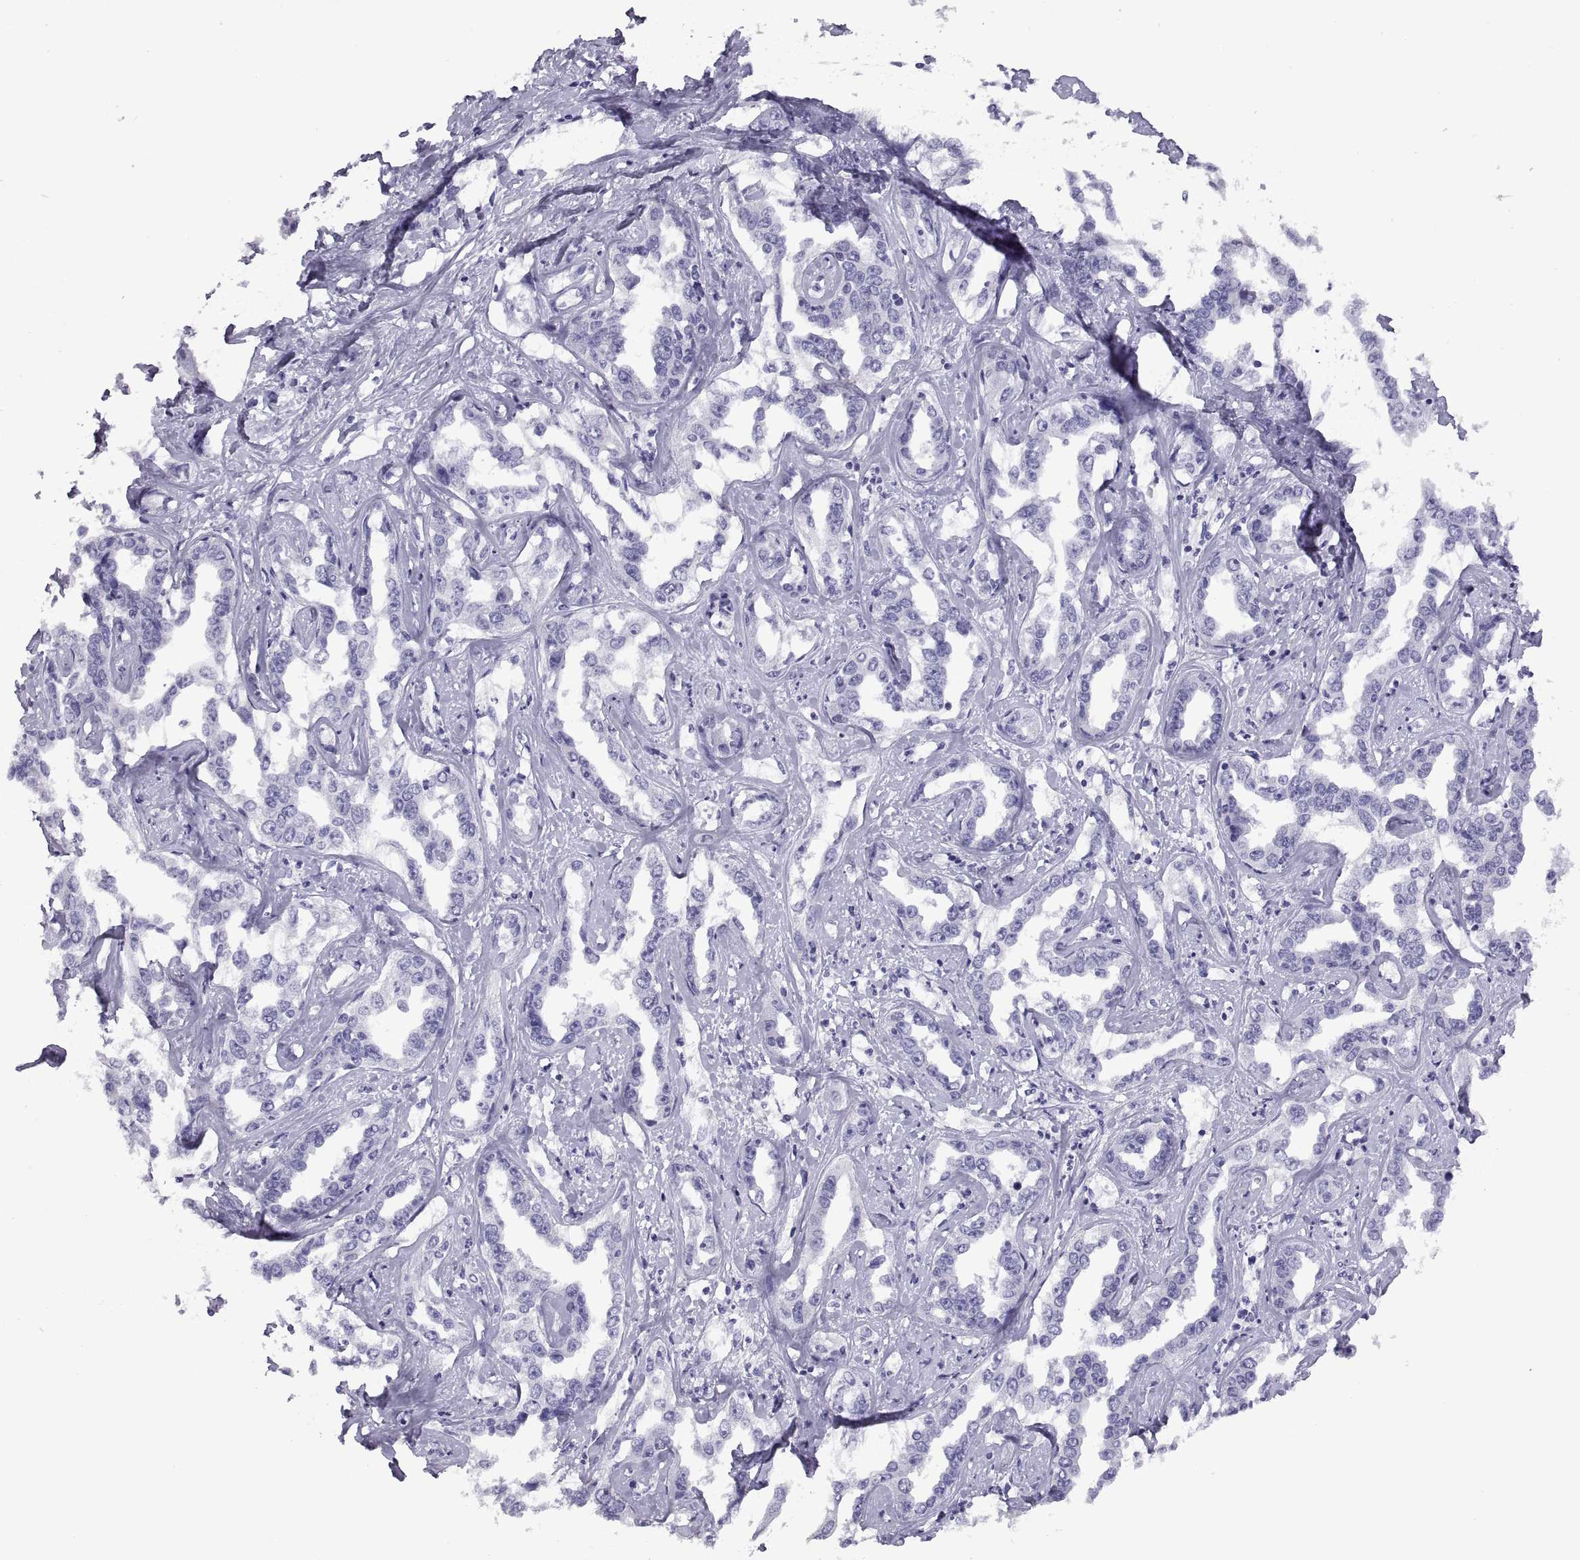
{"staining": {"intensity": "negative", "quantity": "none", "location": "none"}, "tissue": "liver cancer", "cell_type": "Tumor cells", "image_type": "cancer", "snomed": [{"axis": "morphology", "description": "Cholangiocarcinoma"}, {"axis": "topography", "description": "Liver"}], "caption": "Tumor cells are negative for protein expression in human liver cancer. (DAB (3,3'-diaminobenzidine) immunohistochemistry (IHC) with hematoxylin counter stain).", "gene": "RGS20", "patient": {"sex": "male", "age": 59}}